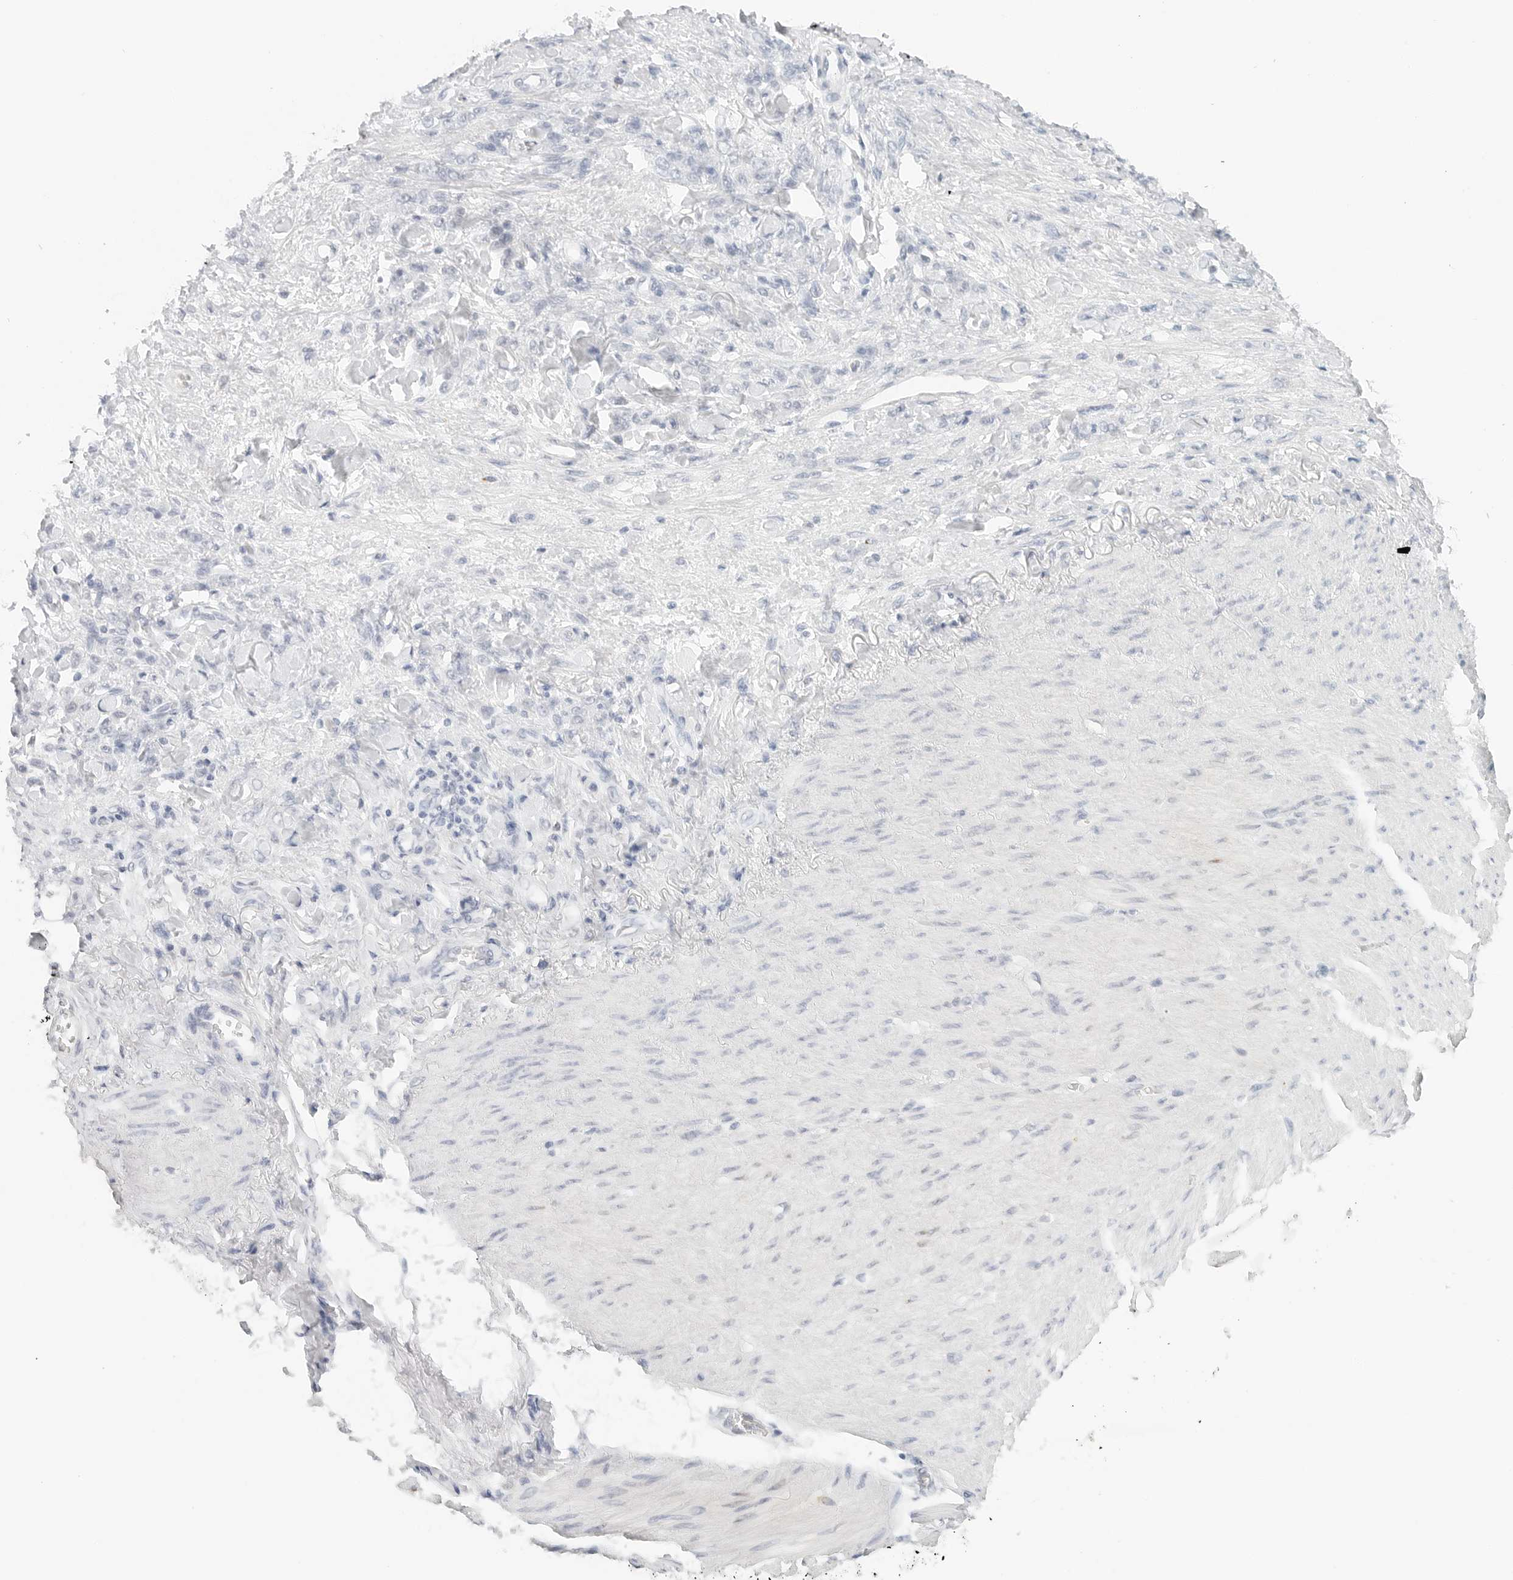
{"staining": {"intensity": "negative", "quantity": "none", "location": "none"}, "tissue": "stomach cancer", "cell_type": "Tumor cells", "image_type": "cancer", "snomed": [{"axis": "morphology", "description": "Normal tissue, NOS"}, {"axis": "morphology", "description": "Adenocarcinoma, NOS"}, {"axis": "topography", "description": "Stomach"}], "caption": "A high-resolution image shows immunohistochemistry staining of adenocarcinoma (stomach), which reveals no significant expression in tumor cells. (DAB (3,3'-diaminobenzidine) IHC visualized using brightfield microscopy, high magnification).", "gene": "NEO1", "patient": {"sex": "male", "age": 82}}